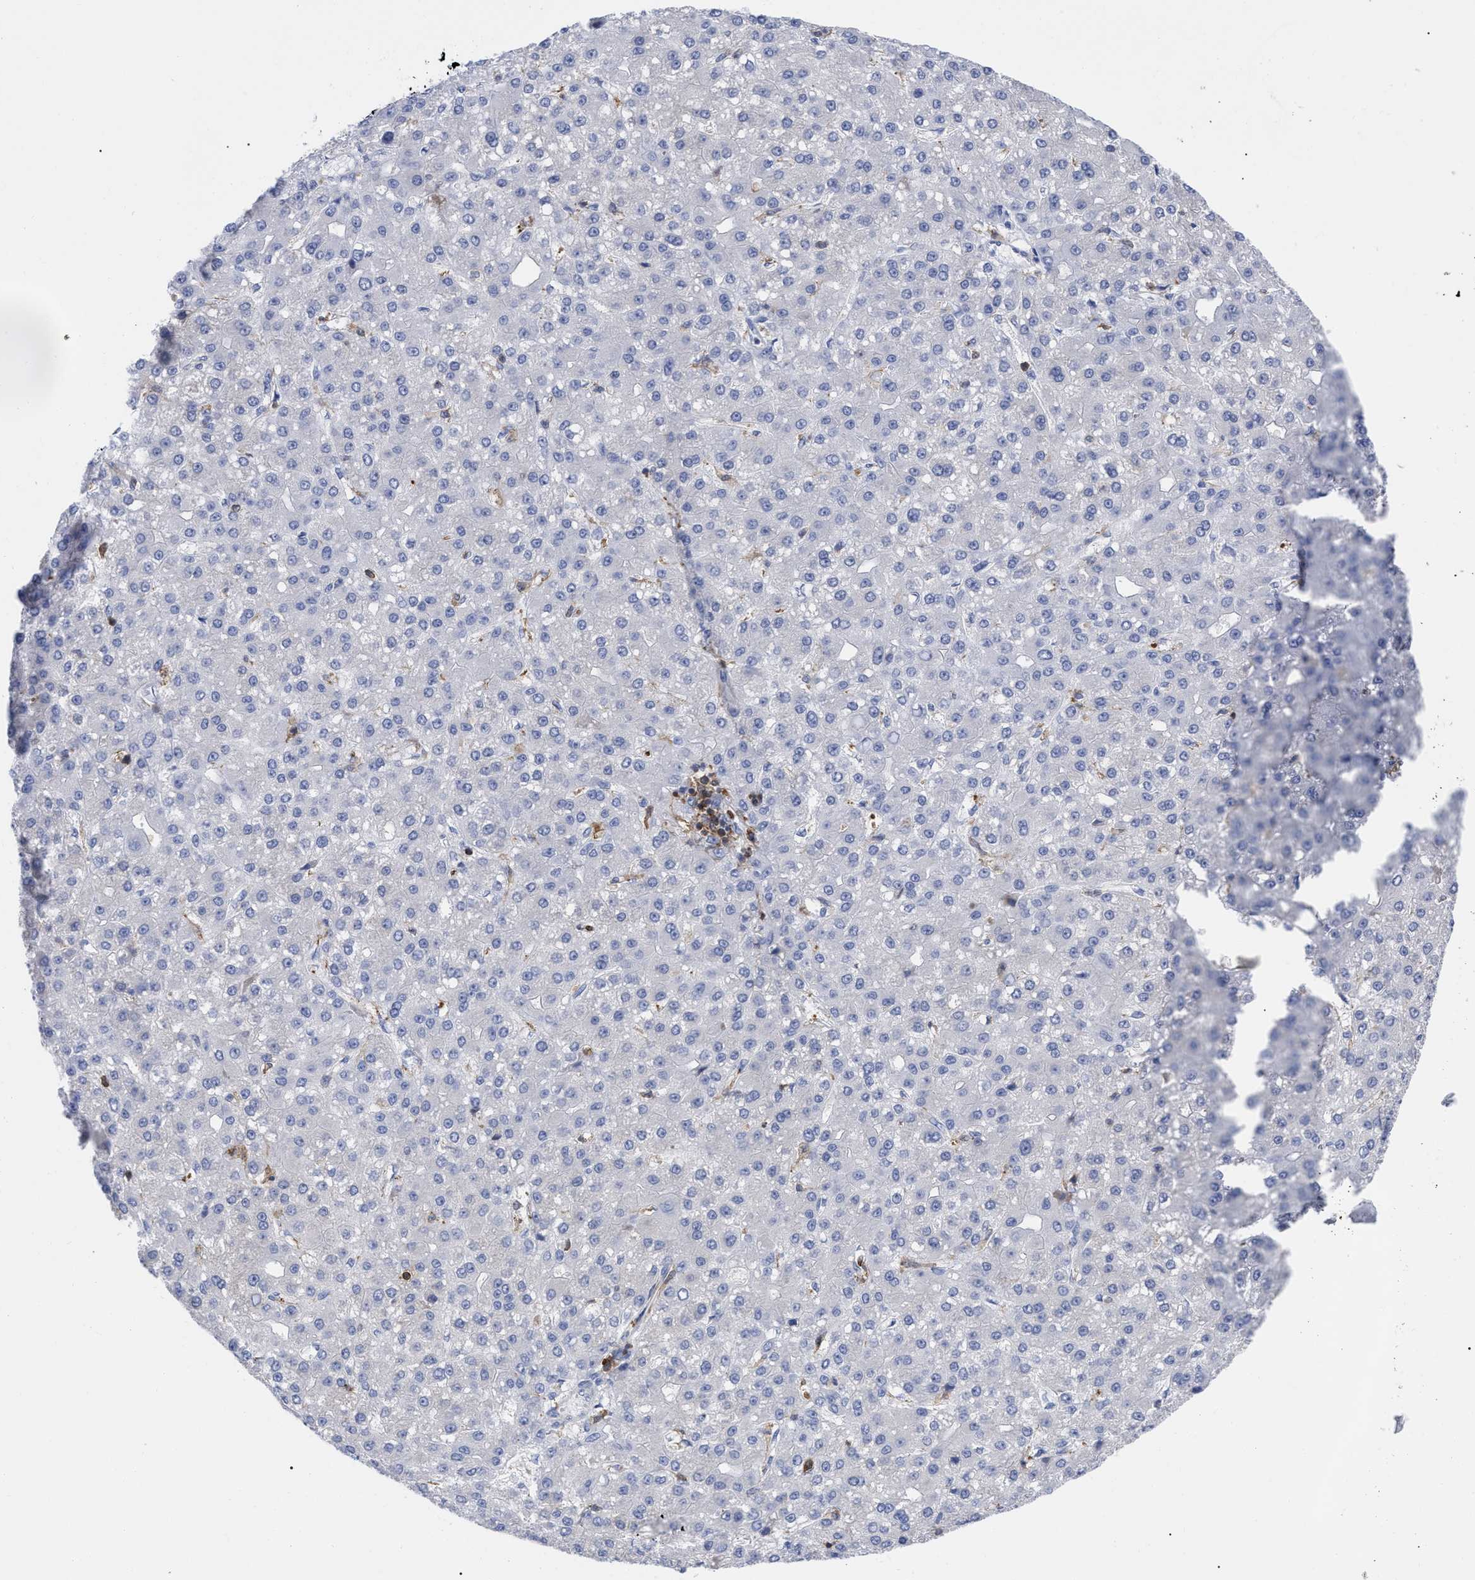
{"staining": {"intensity": "negative", "quantity": "none", "location": "none"}, "tissue": "liver cancer", "cell_type": "Tumor cells", "image_type": "cancer", "snomed": [{"axis": "morphology", "description": "Carcinoma, Hepatocellular, NOS"}, {"axis": "topography", "description": "Liver"}], "caption": "High magnification brightfield microscopy of liver cancer (hepatocellular carcinoma) stained with DAB (brown) and counterstained with hematoxylin (blue): tumor cells show no significant positivity.", "gene": "HCLS1", "patient": {"sex": "male", "age": 67}}